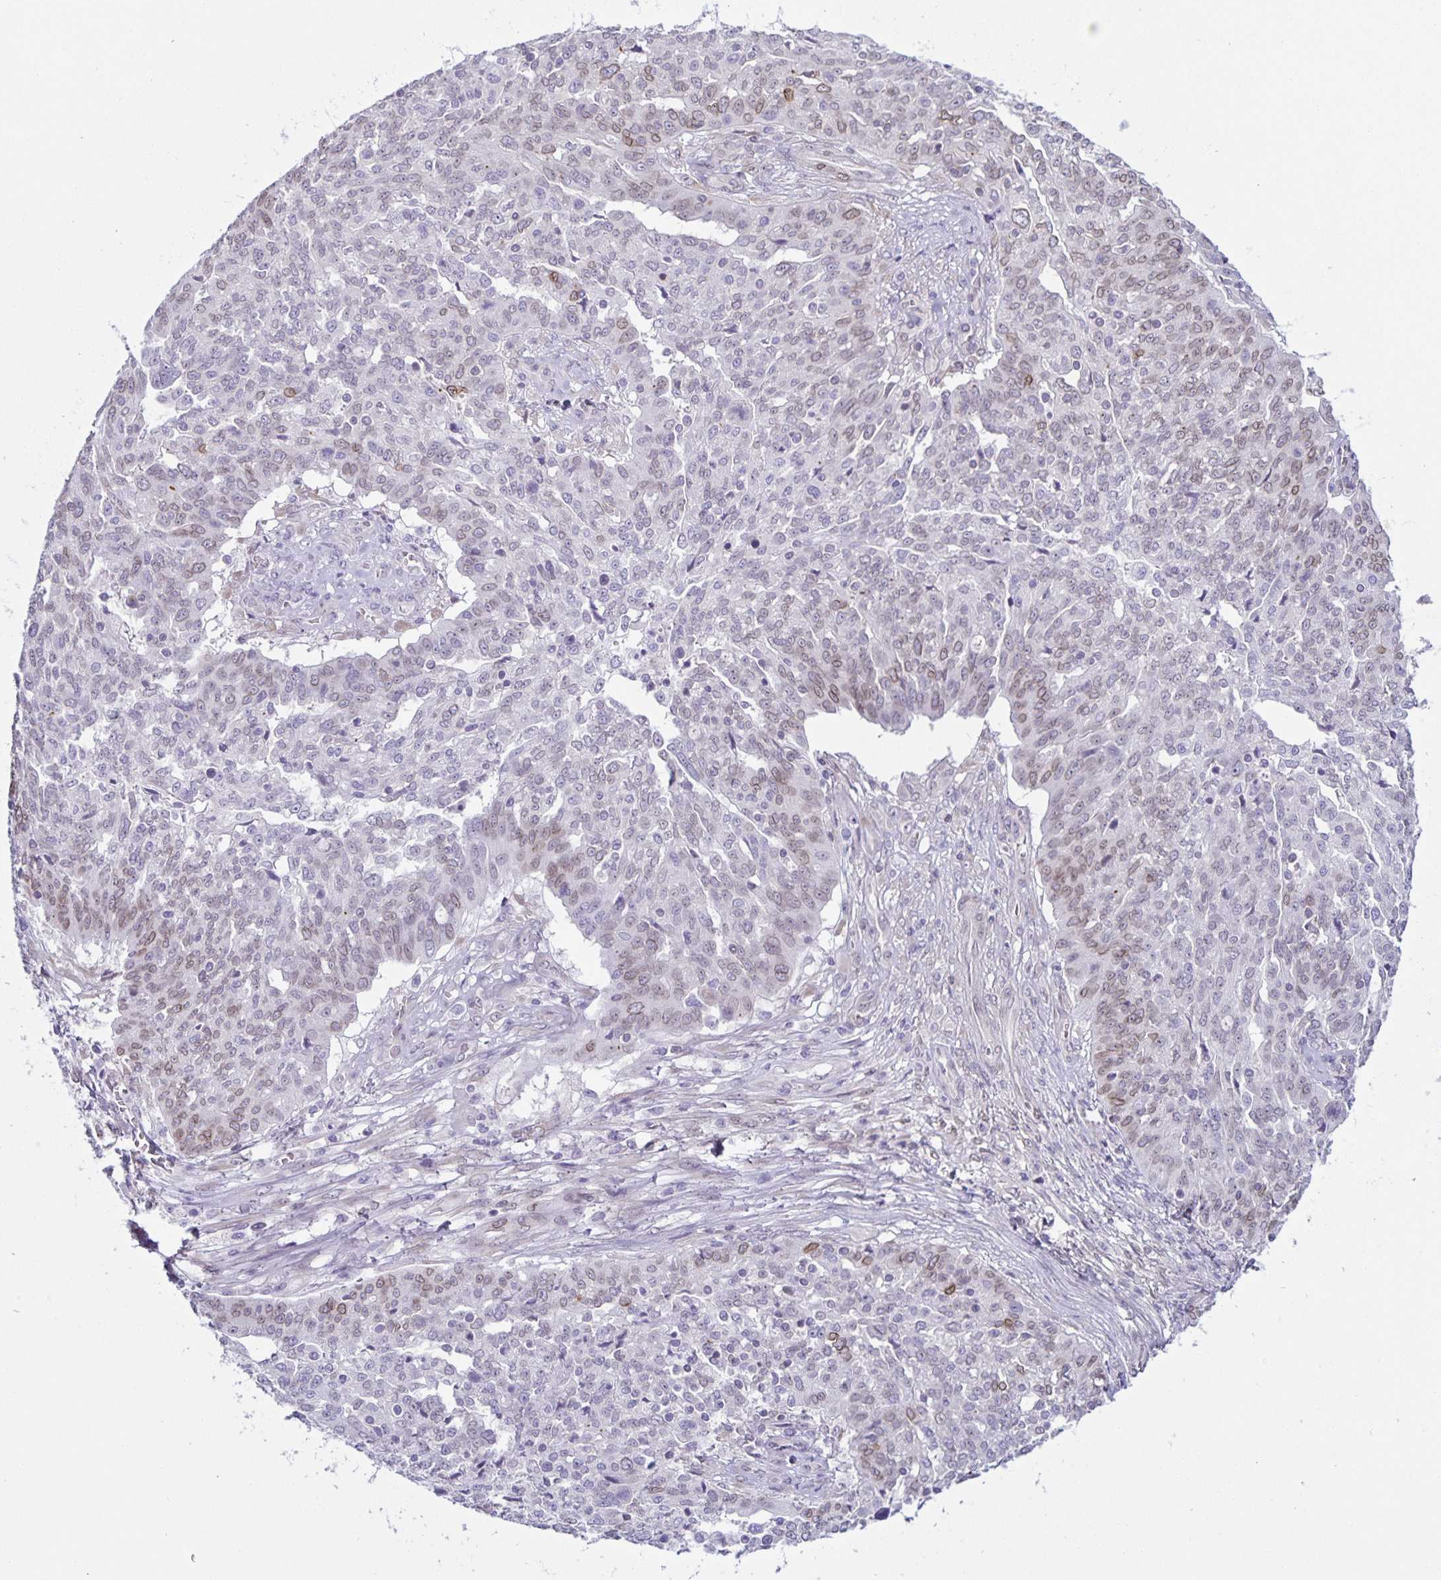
{"staining": {"intensity": "weak", "quantity": "<25%", "location": "cytoplasmic/membranous,nuclear"}, "tissue": "ovarian cancer", "cell_type": "Tumor cells", "image_type": "cancer", "snomed": [{"axis": "morphology", "description": "Cystadenocarcinoma, serous, NOS"}, {"axis": "topography", "description": "Ovary"}], "caption": "Protein analysis of ovarian cancer (serous cystadenocarcinoma) demonstrates no significant staining in tumor cells. (Immunohistochemistry (ihc), brightfield microscopy, high magnification).", "gene": "SYNE2", "patient": {"sex": "female", "age": 67}}